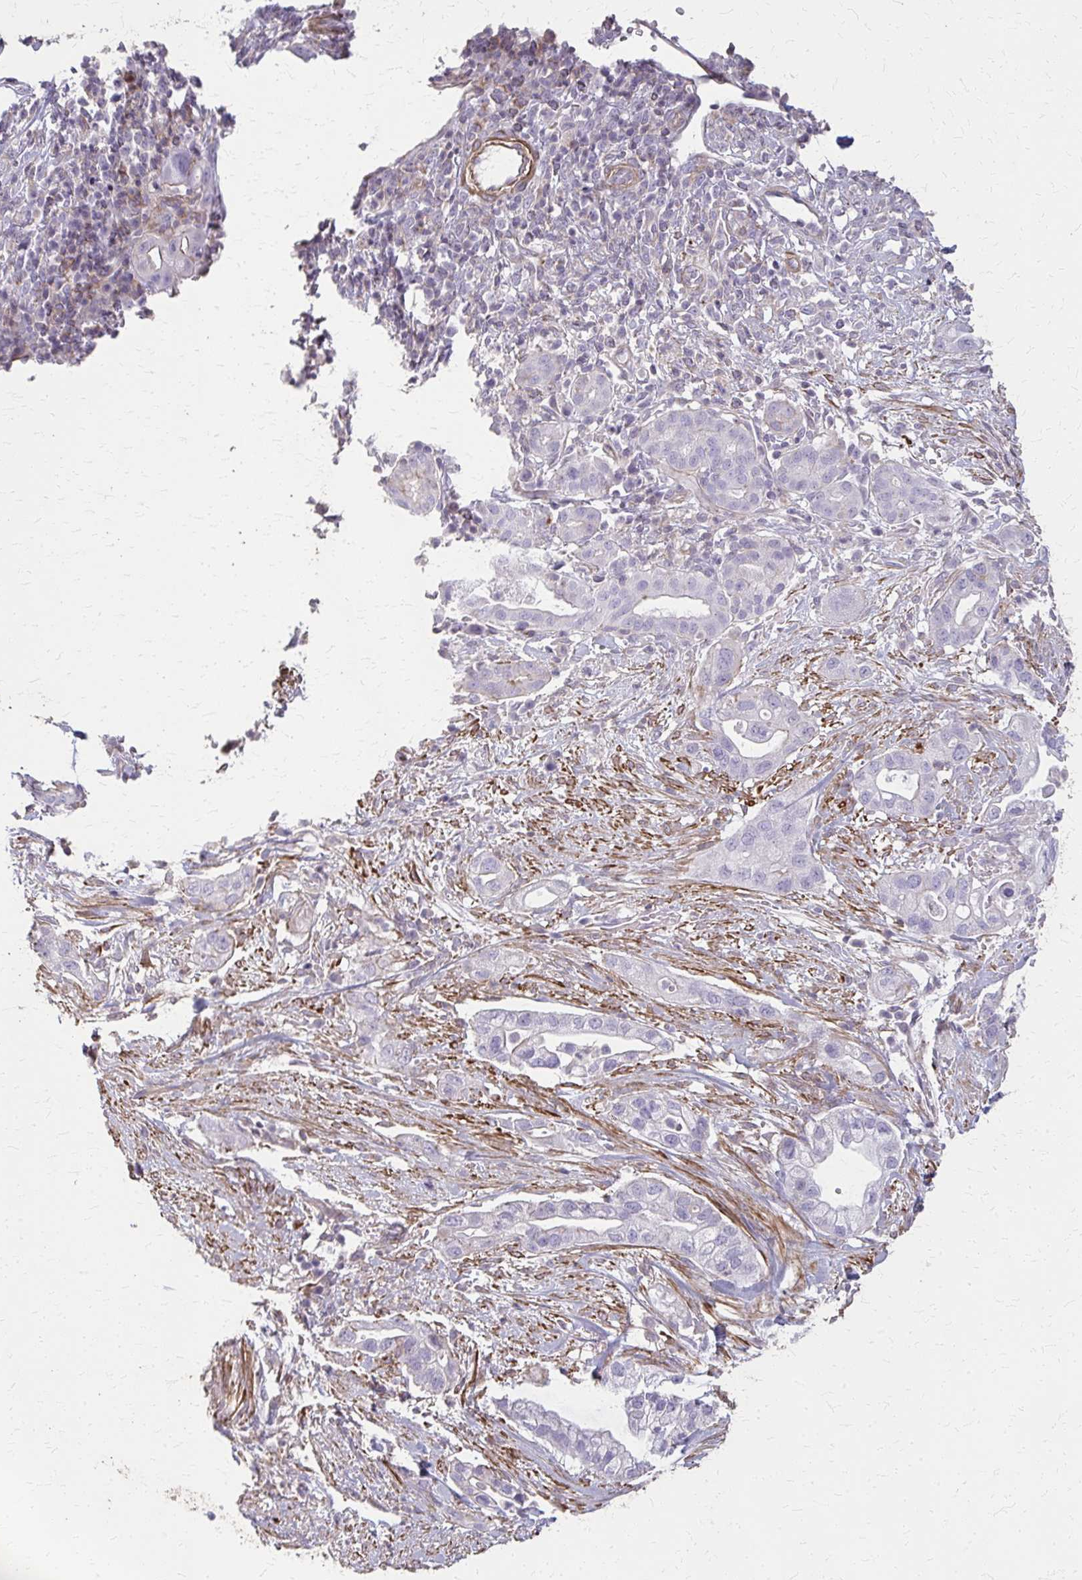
{"staining": {"intensity": "negative", "quantity": "none", "location": "none"}, "tissue": "pancreatic cancer", "cell_type": "Tumor cells", "image_type": "cancer", "snomed": [{"axis": "morphology", "description": "Adenocarcinoma, NOS"}, {"axis": "topography", "description": "Pancreas"}], "caption": "IHC micrograph of neoplastic tissue: adenocarcinoma (pancreatic) stained with DAB displays no significant protein staining in tumor cells.", "gene": "TENM4", "patient": {"sex": "male", "age": 44}}